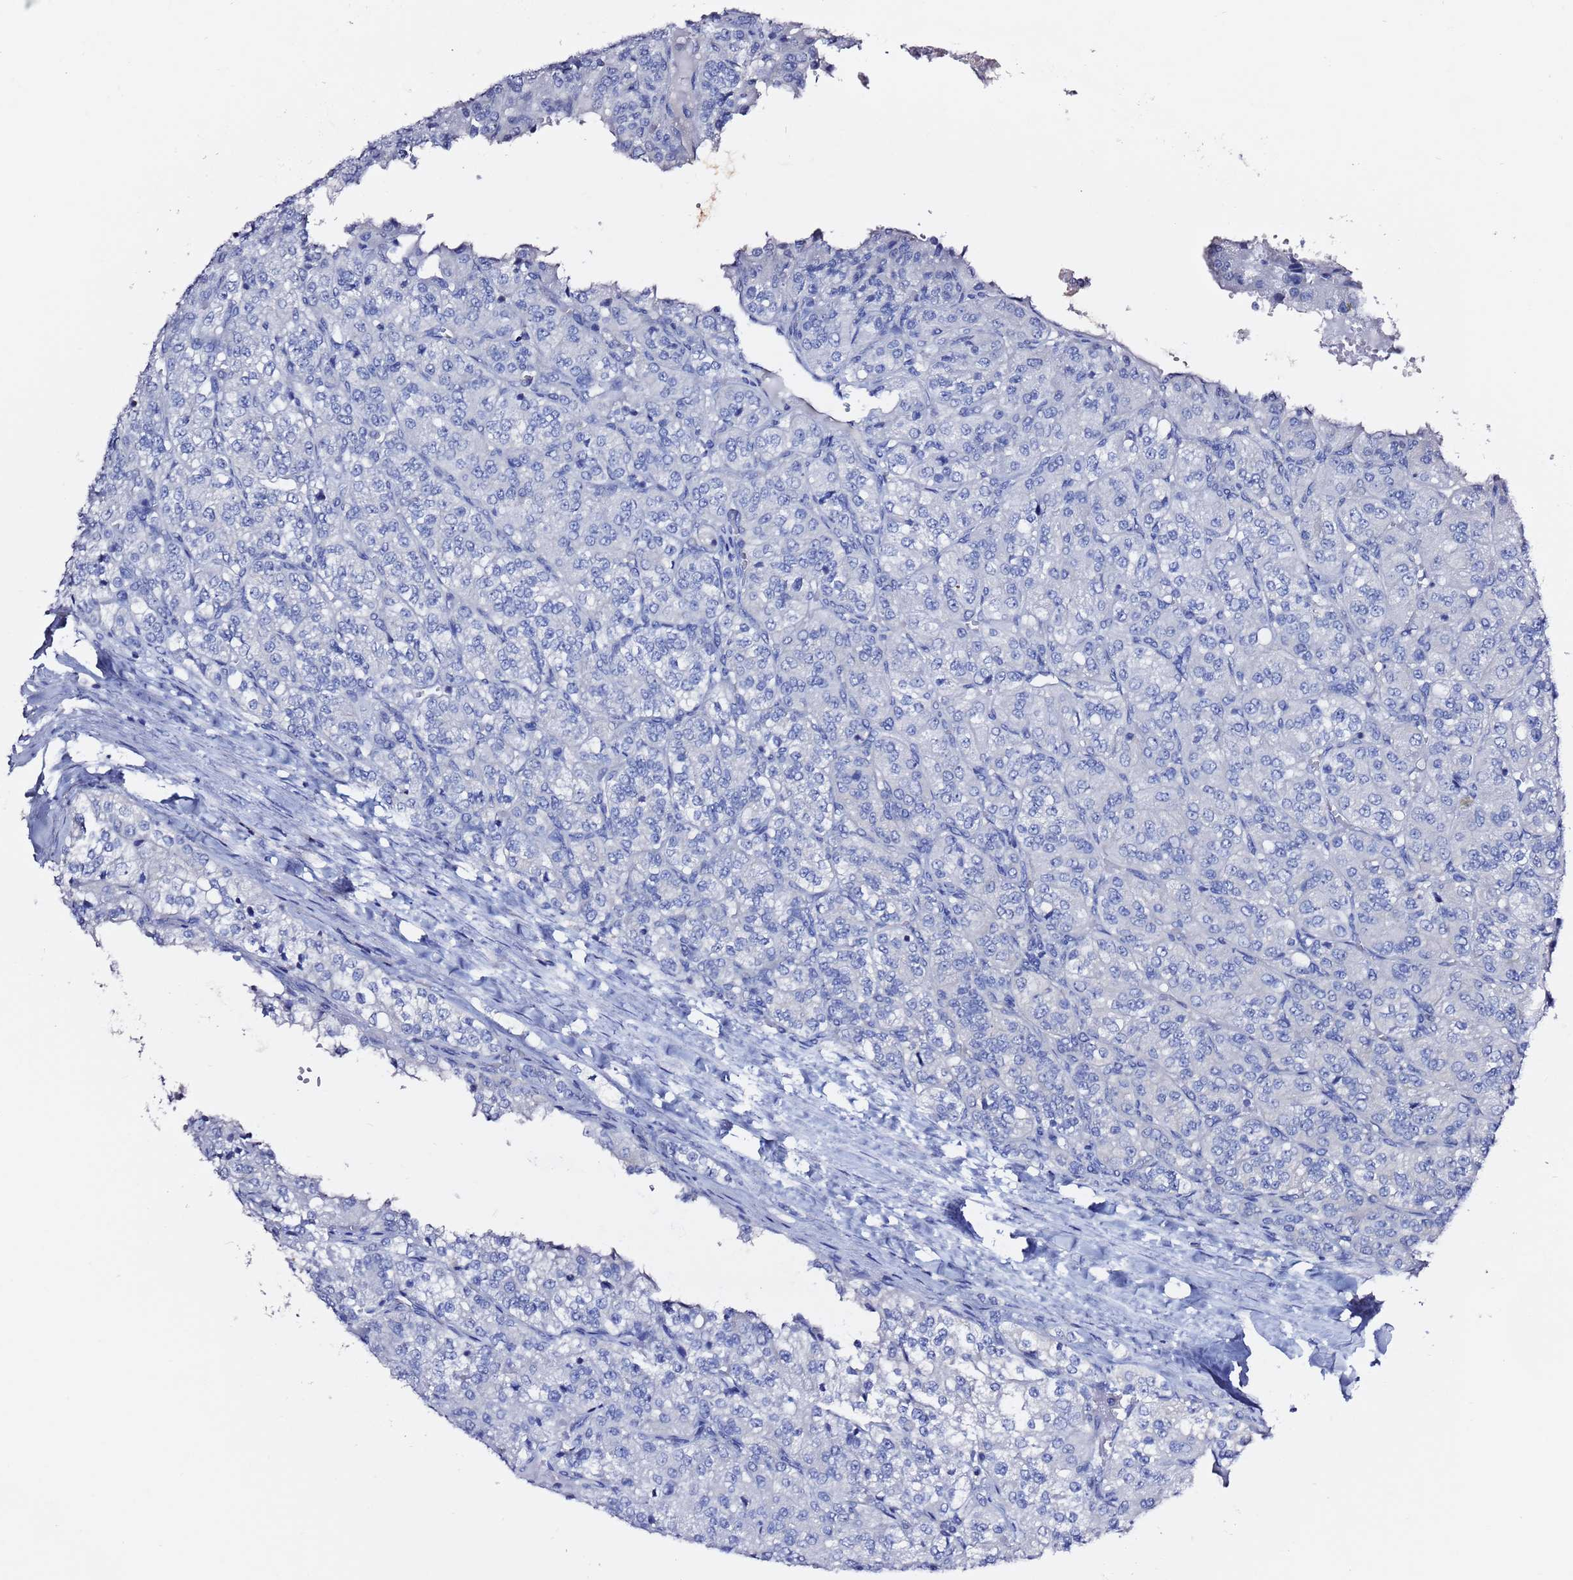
{"staining": {"intensity": "negative", "quantity": "none", "location": "none"}, "tissue": "renal cancer", "cell_type": "Tumor cells", "image_type": "cancer", "snomed": [{"axis": "morphology", "description": "Adenocarcinoma, NOS"}, {"axis": "topography", "description": "Kidney"}], "caption": "There is no significant expression in tumor cells of renal cancer. The staining is performed using DAB brown chromogen with nuclei counter-stained in using hematoxylin.", "gene": "LENG1", "patient": {"sex": "female", "age": 63}}